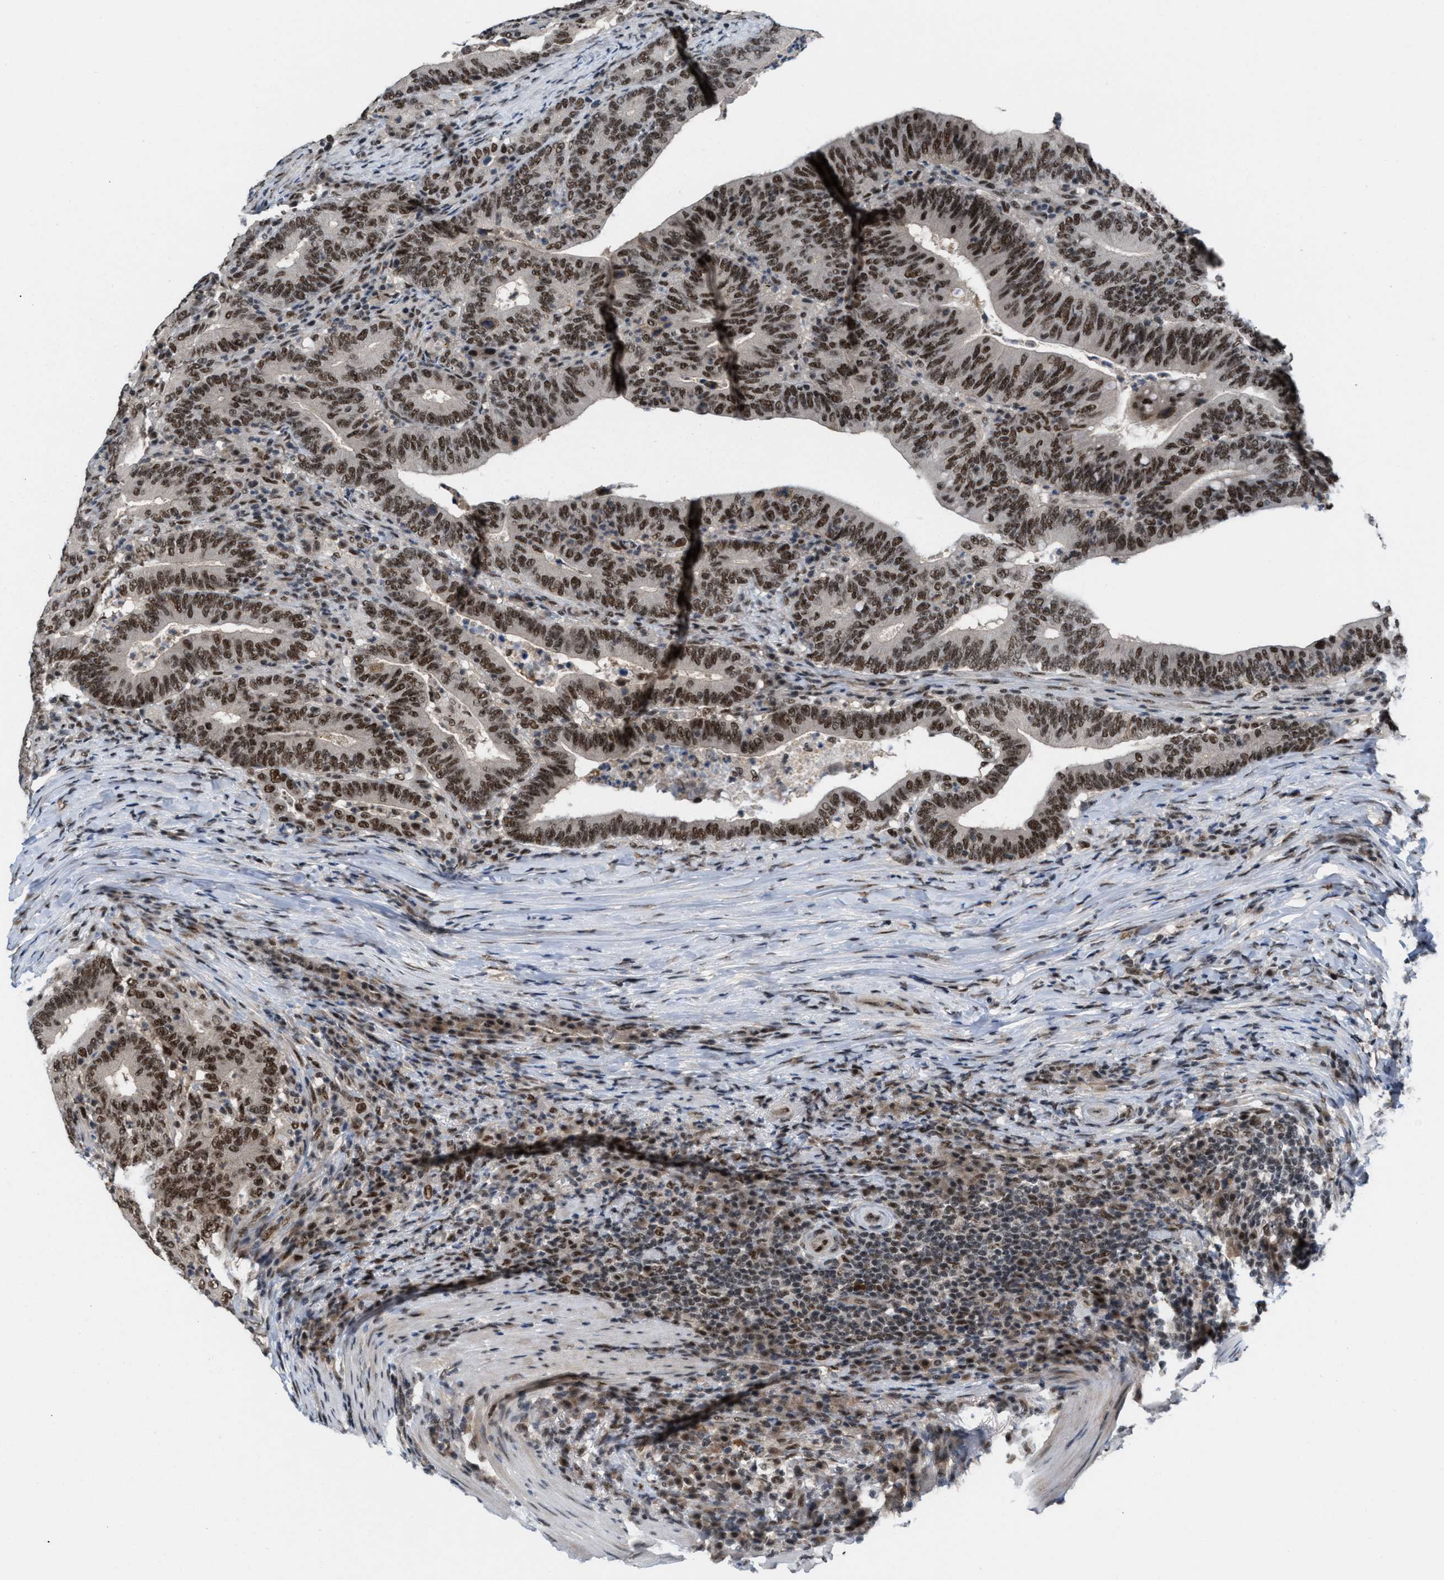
{"staining": {"intensity": "strong", "quantity": ">75%", "location": "nuclear"}, "tissue": "colorectal cancer", "cell_type": "Tumor cells", "image_type": "cancer", "snomed": [{"axis": "morphology", "description": "Adenocarcinoma, NOS"}, {"axis": "topography", "description": "Colon"}], "caption": "The immunohistochemical stain shows strong nuclear staining in tumor cells of adenocarcinoma (colorectal) tissue.", "gene": "PRPF4", "patient": {"sex": "female", "age": 66}}